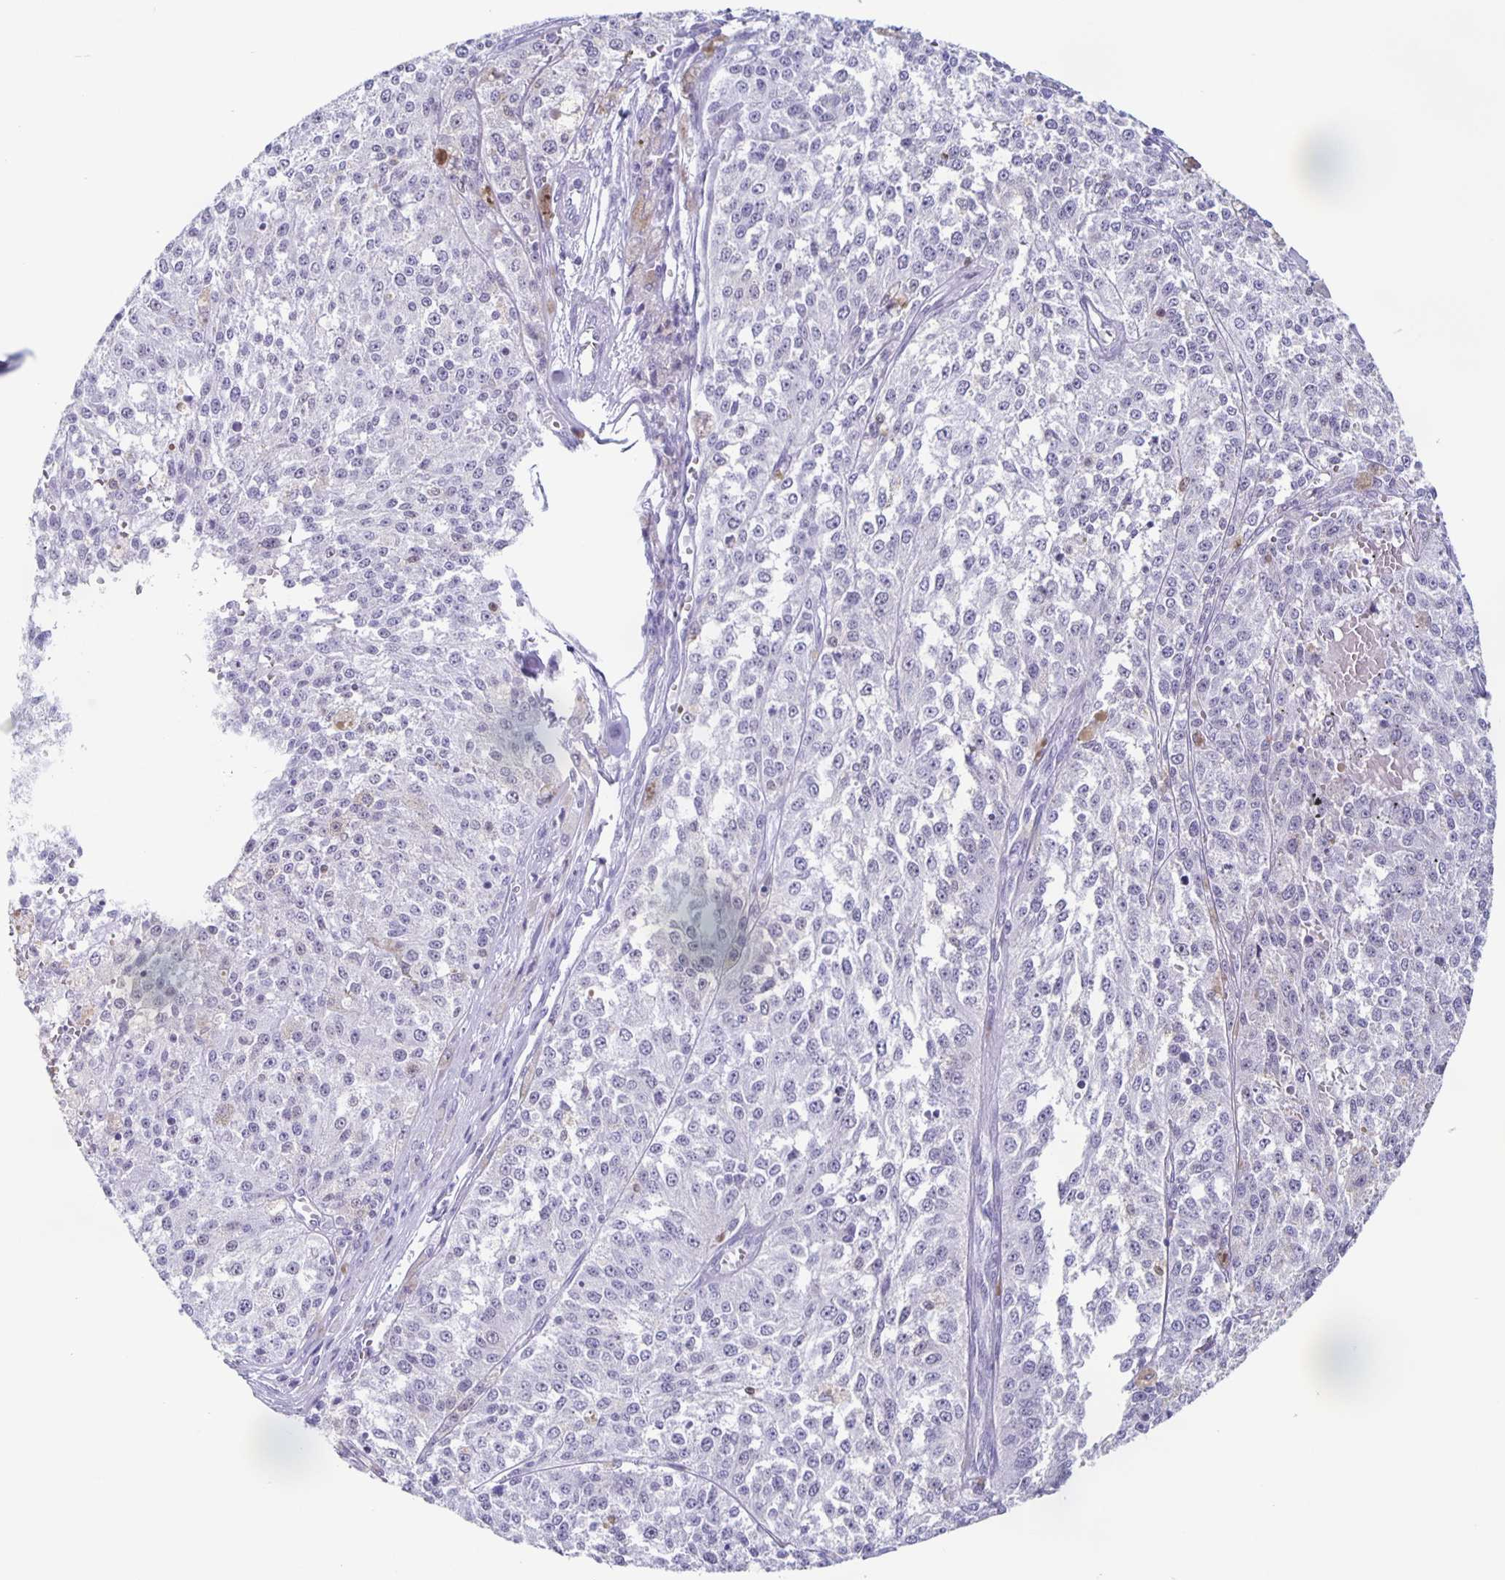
{"staining": {"intensity": "negative", "quantity": "none", "location": "none"}, "tissue": "melanoma", "cell_type": "Tumor cells", "image_type": "cancer", "snomed": [{"axis": "morphology", "description": "Malignant melanoma, Metastatic site"}, {"axis": "topography", "description": "Lymph node"}], "caption": "Tumor cells are negative for protein expression in human malignant melanoma (metastatic site).", "gene": "TPPP", "patient": {"sex": "female", "age": 64}}